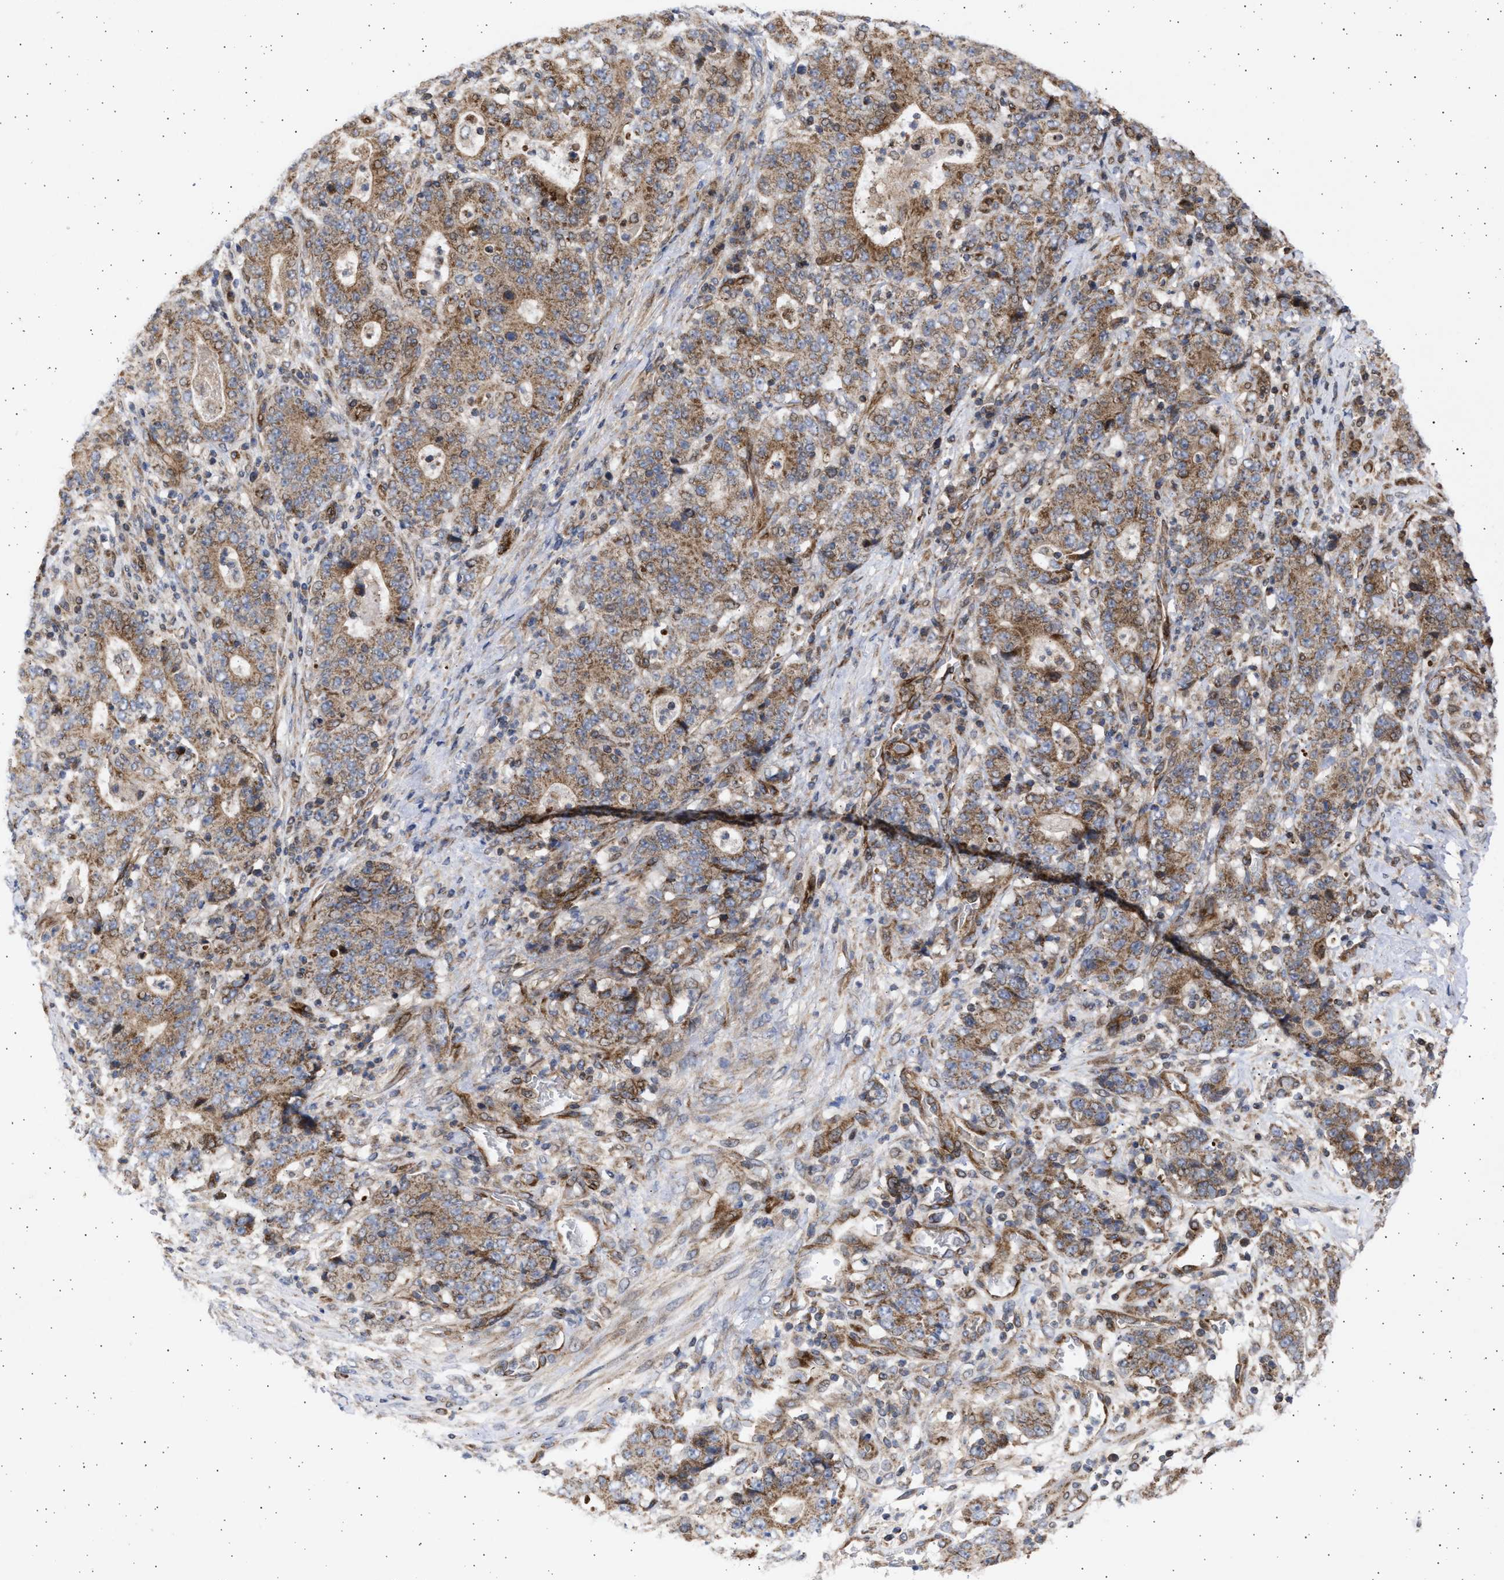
{"staining": {"intensity": "moderate", "quantity": ">75%", "location": "cytoplasmic/membranous"}, "tissue": "stomach cancer", "cell_type": "Tumor cells", "image_type": "cancer", "snomed": [{"axis": "morphology", "description": "Normal tissue, NOS"}, {"axis": "morphology", "description": "Adenocarcinoma, NOS"}, {"axis": "topography", "description": "Stomach, upper"}, {"axis": "topography", "description": "Stomach"}], "caption": "The immunohistochemical stain labels moderate cytoplasmic/membranous staining in tumor cells of stomach adenocarcinoma tissue.", "gene": "TTC19", "patient": {"sex": "male", "age": 59}}